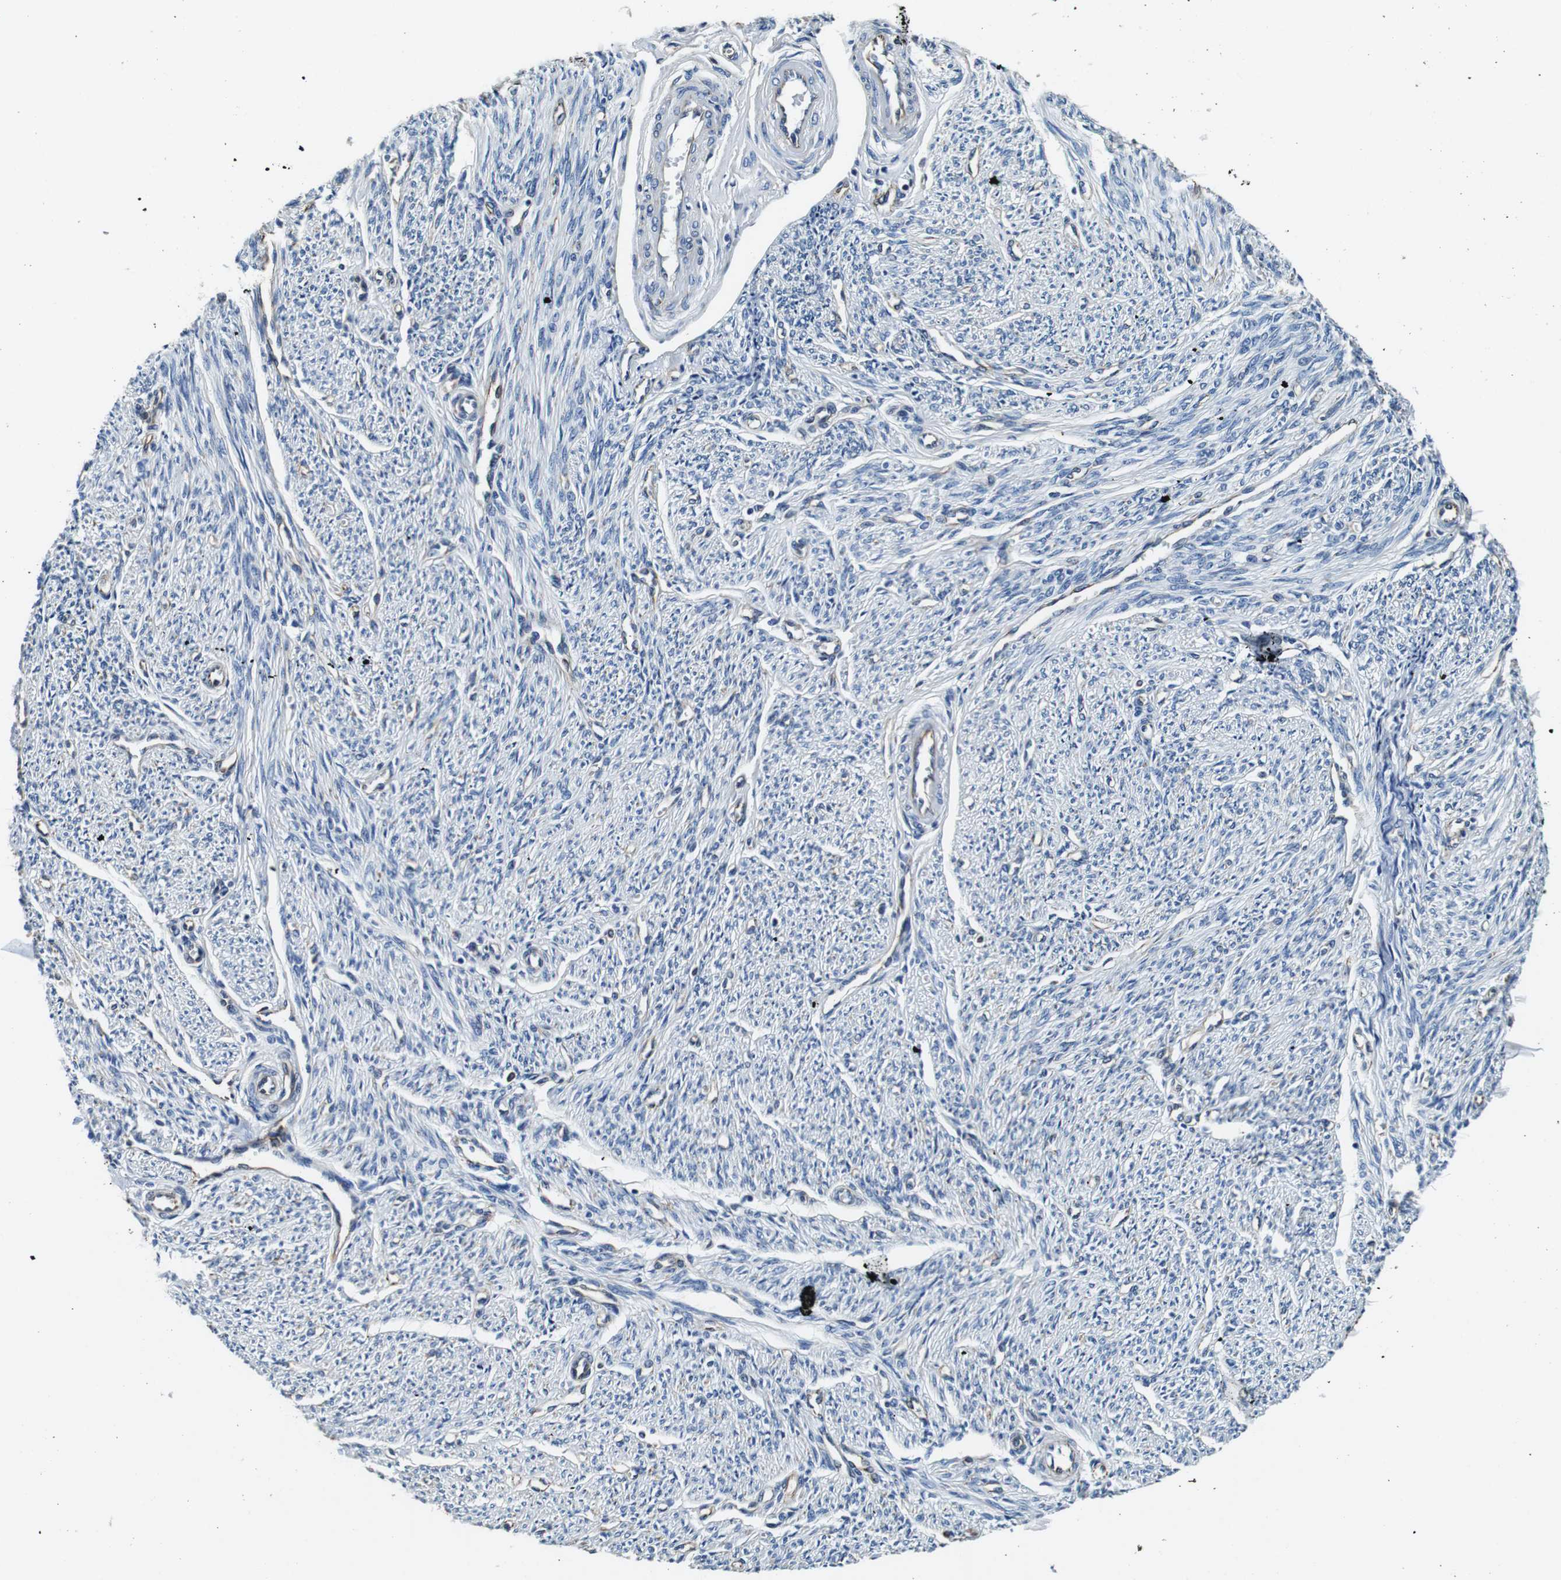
{"staining": {"intensity": "negative", "quantity": "none", "location": "none"}, "tissue": "smooth muscle", "cell_type": "Smooth muscle cells", "image_type": "normal", "snomed": [{"axis": "morphology", "description": "Normal tissue, NOS"}, {"axis": "topography", "description": "Smooth muscle"}], "caption": "The immunohistochemistry (IHC) image has no significant expression in smooth muscle cells of smooth muscle.", "gene": "GJE1", "patient": {"sex": "female", "age": 65}}